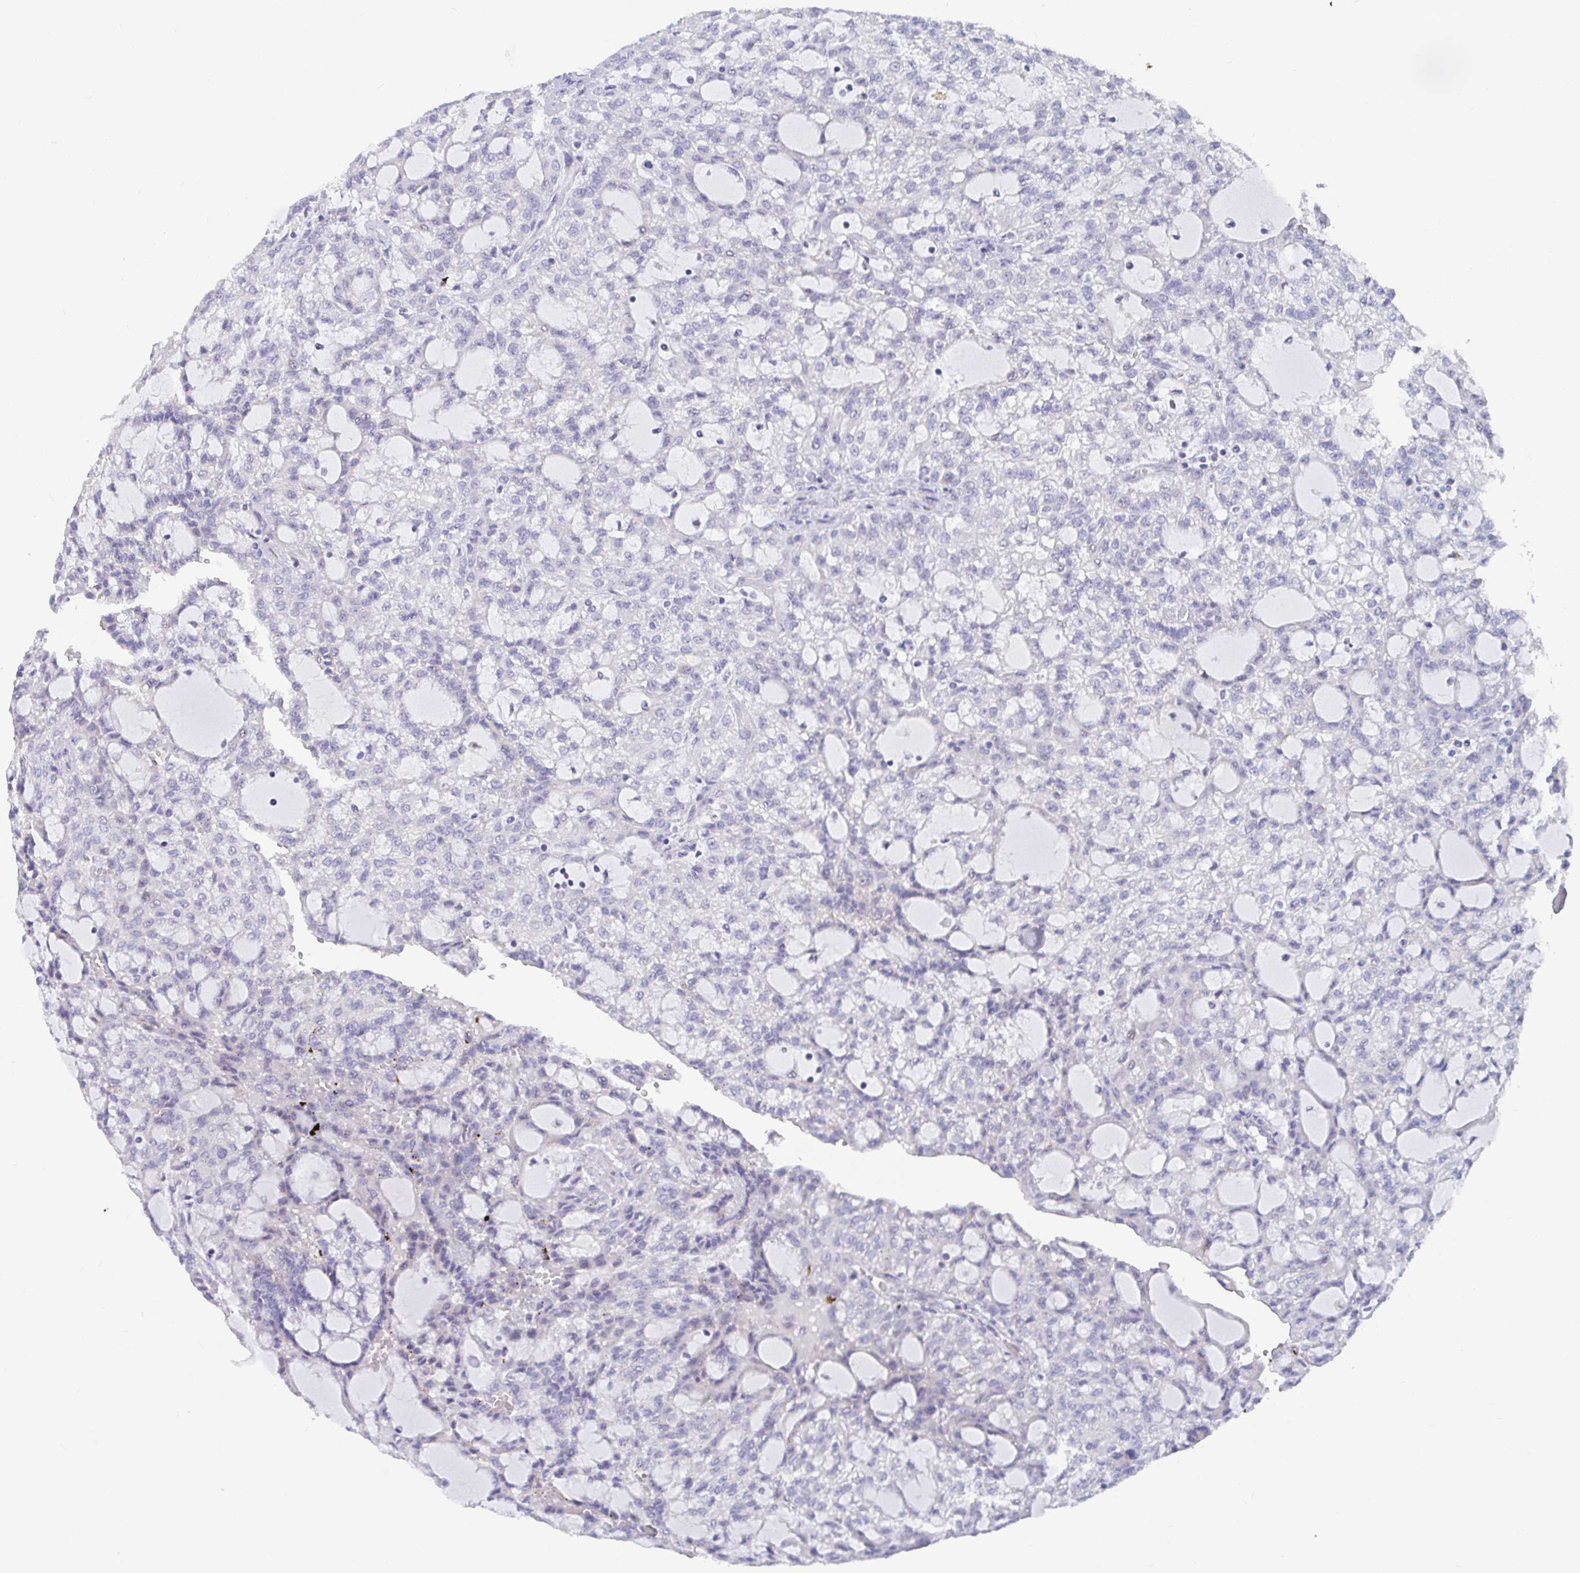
{"staining": {"intensity": "negative", "quantity": "none", "location": "none"}, "tissue": "renal cancer", "cell_type": "Tumor cells", "image_type": "cancer", "snomed": [{"axis": "morphology", "description": "Adenocarcinoma, NOS"}, {"axis": "topography", "description": "Kidney"}], "caption": "Human adenocarcinoma (renal) stained for a protein using immunohistochemistry exhibits no staining in tumor cells.", "gene": "FAM156B", "patient": {"sex": "male", "age": 63}}